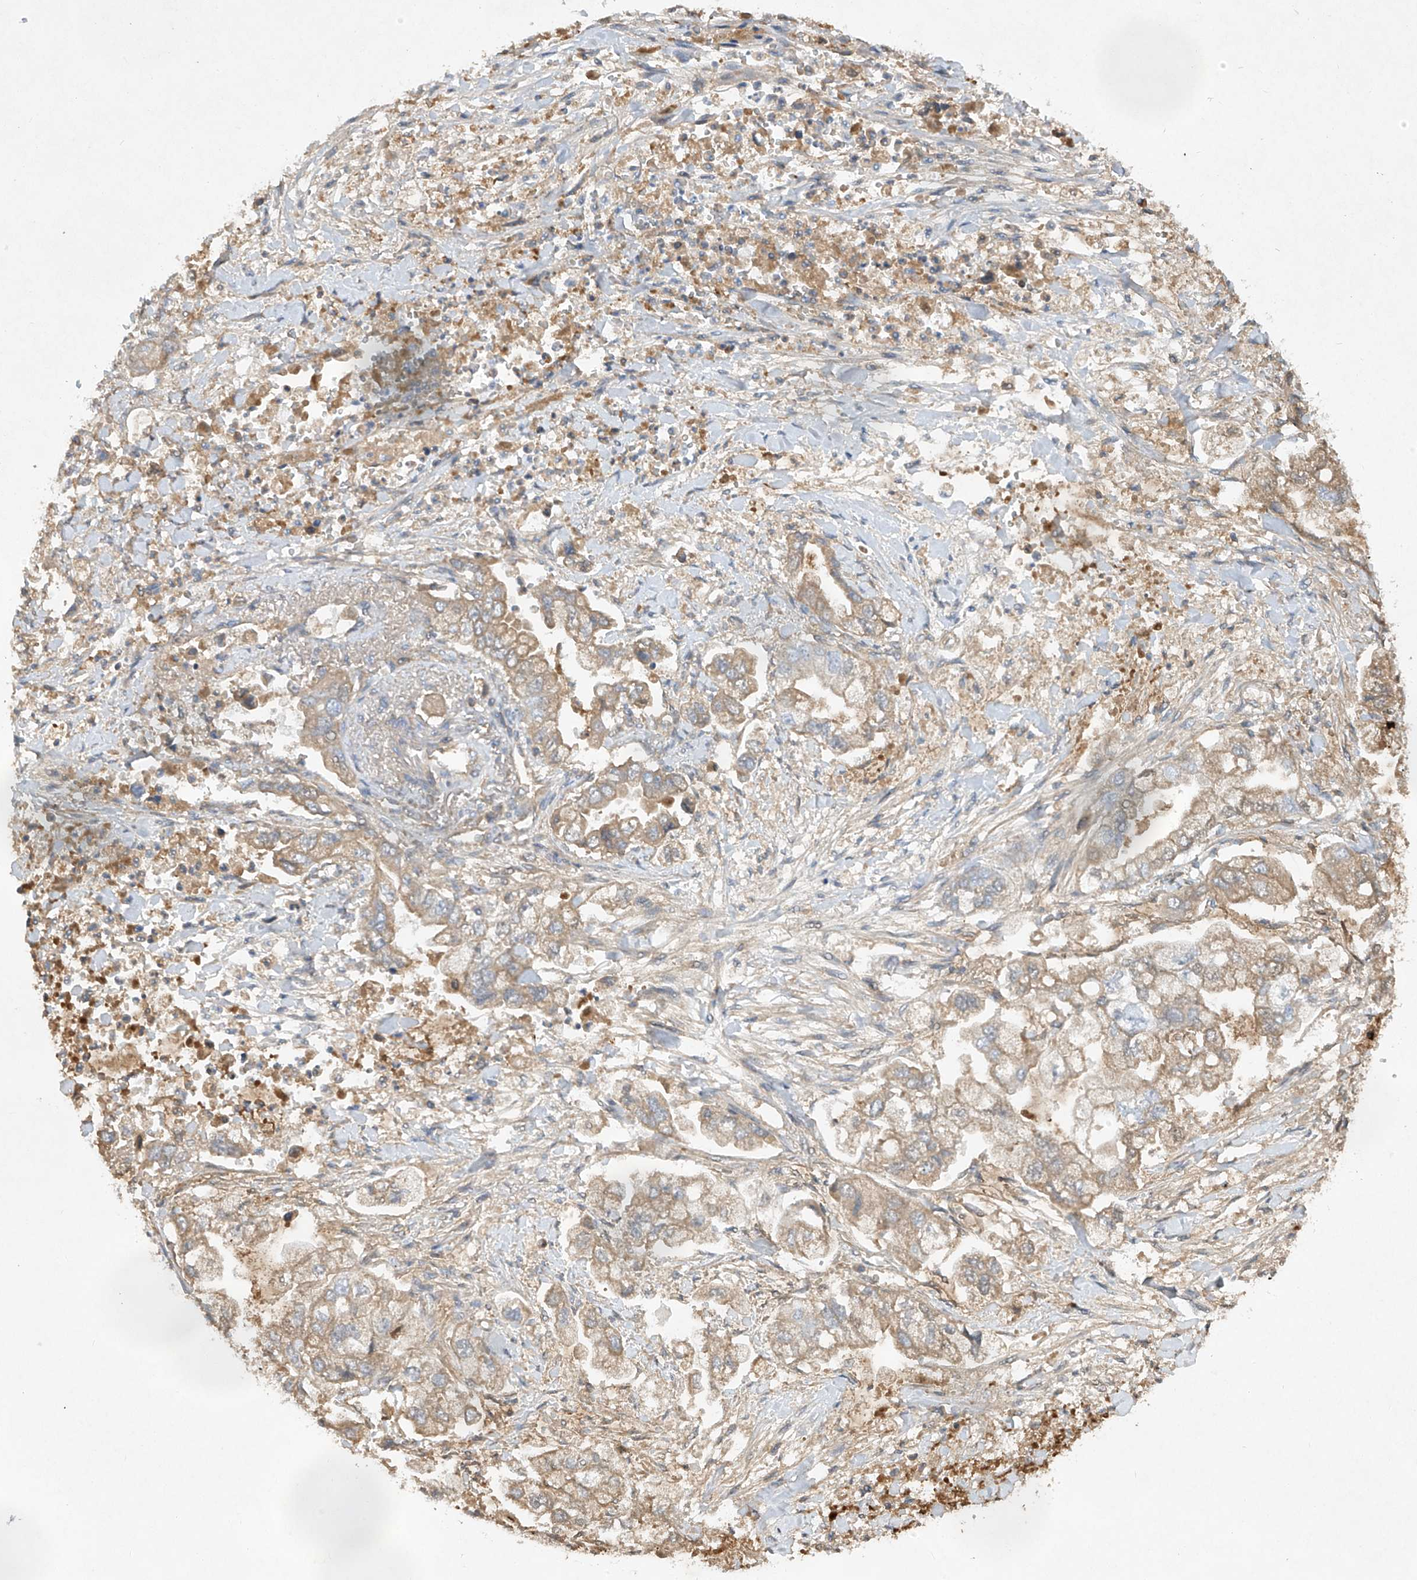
{"staining": {"intensity": "weak", "quantity": "25%-75%", "location": "cytoplasmic/membranous"}, "tissue": "stomach cancer", "cell_type": "Tumor cells", "image_type": "cancer", "snomed": [{"axis": "morphology", "description": "Normal tissue, NOS"}, {"axis": "morphology", "description": "Adenocarcinoma, NOS"}, {"axis": "topography", "description": "Stomach"}], "caption": "Protein analysis of stomach adenocarcinoma tissue shows weak cytoplasmic/membranous staining in about 25%-75% of tumor cells.", "gene": "HAS3", "patient": {"sex": "male", "age": 62}}